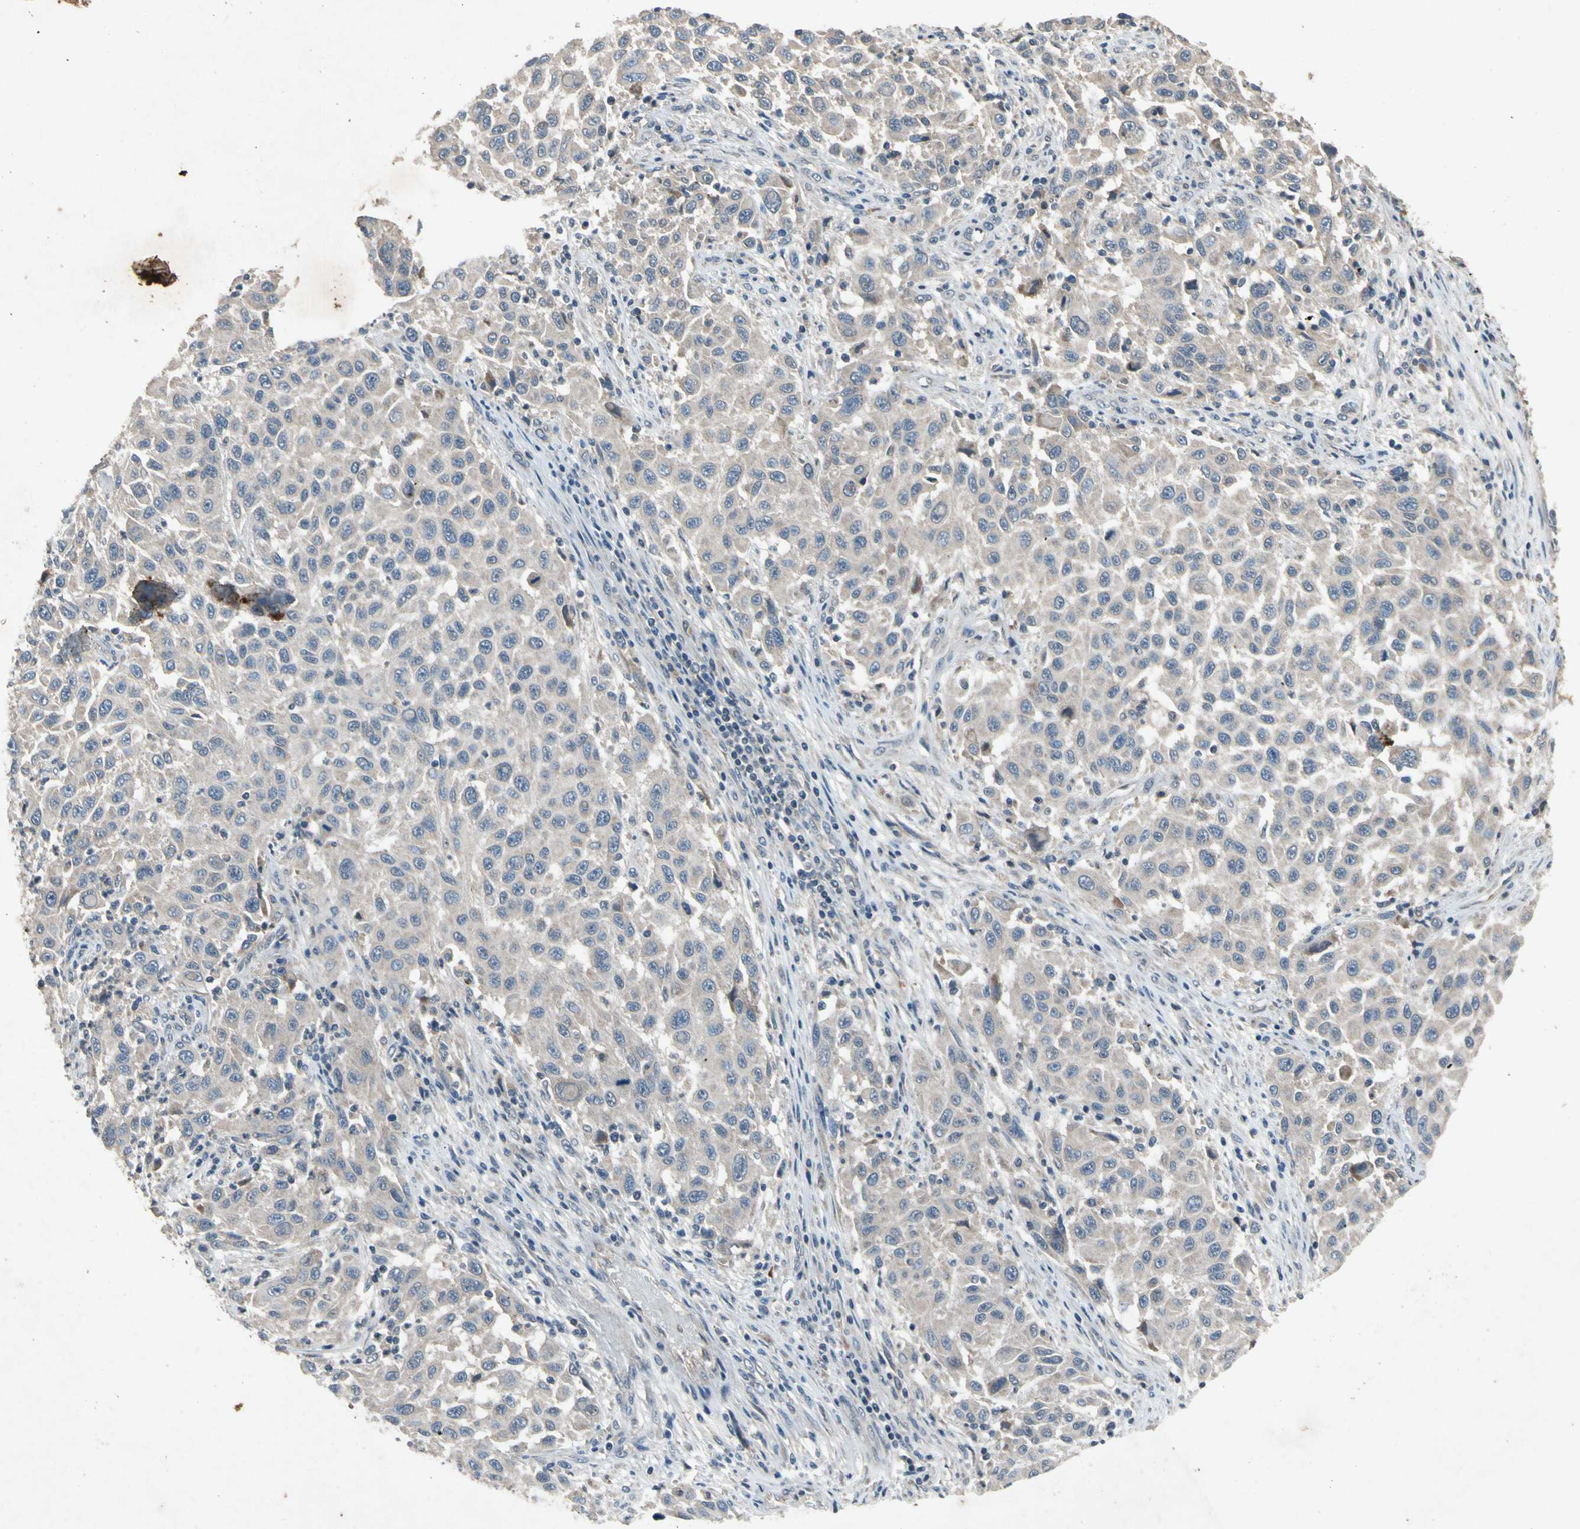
{"staining": {"intensity": "weak", "quantity": "25%-75%", "location": "cytoplasmic/membranous"}, "tissue": "melanoma", "cell_type": "Tumor cells", "image_type": "cancer", "snomed": [{"axis": "morphology", "description": "Malignant melanoma, Metastatic site"}, {"axis": "topography", "description": "Lymph node"}], "caption": "Brown immunohistochemical staining in melanoma displays weak cytoplasmic/membranous positivity in approximately 25%-75% of tumor cells.", "gene": "GPLD1", "patient": {"sex": "male", "age": 61}}